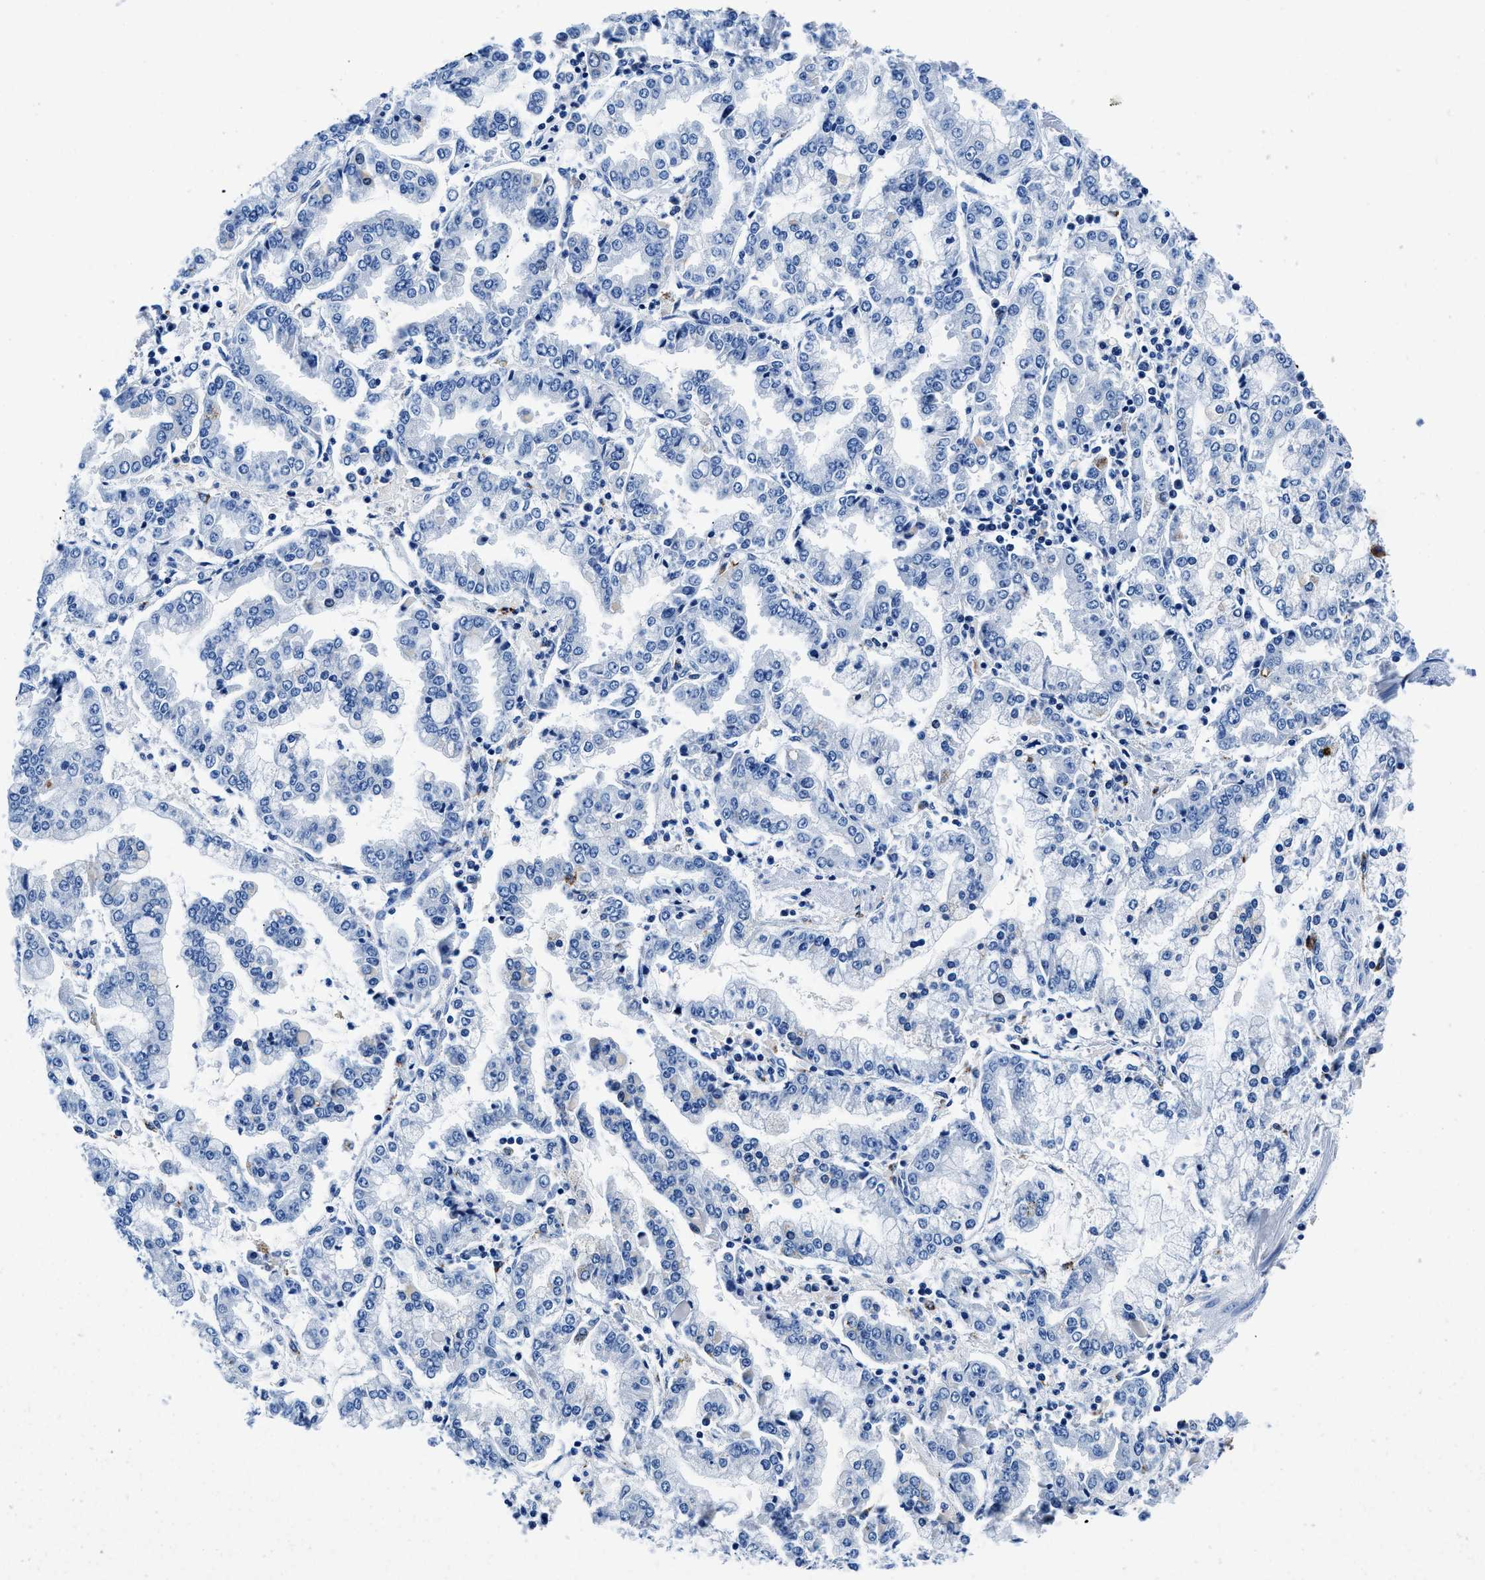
{"staining": {"intensity": "negative", "quantity": "none", "location": "none"}, "tissue": "stomach cancer", "cell_type": "Tumor cells", "image_type": "cancer", "snomed": [{"axis": "morphology", "description": "Adenocarcinoma, NOS"}, {"axis": "topography", "description": "Stomach"}], "caption": "Immunohistochemistry (IHC) image of neoplastic tissue: human stomach adenocarcinoma stained with DAB (3,3'-diaminobenzidine) displays no significant protein staining in tumor cells.", "gene": "OR14K1", "patient": {"sex": "male", "age": 76}}